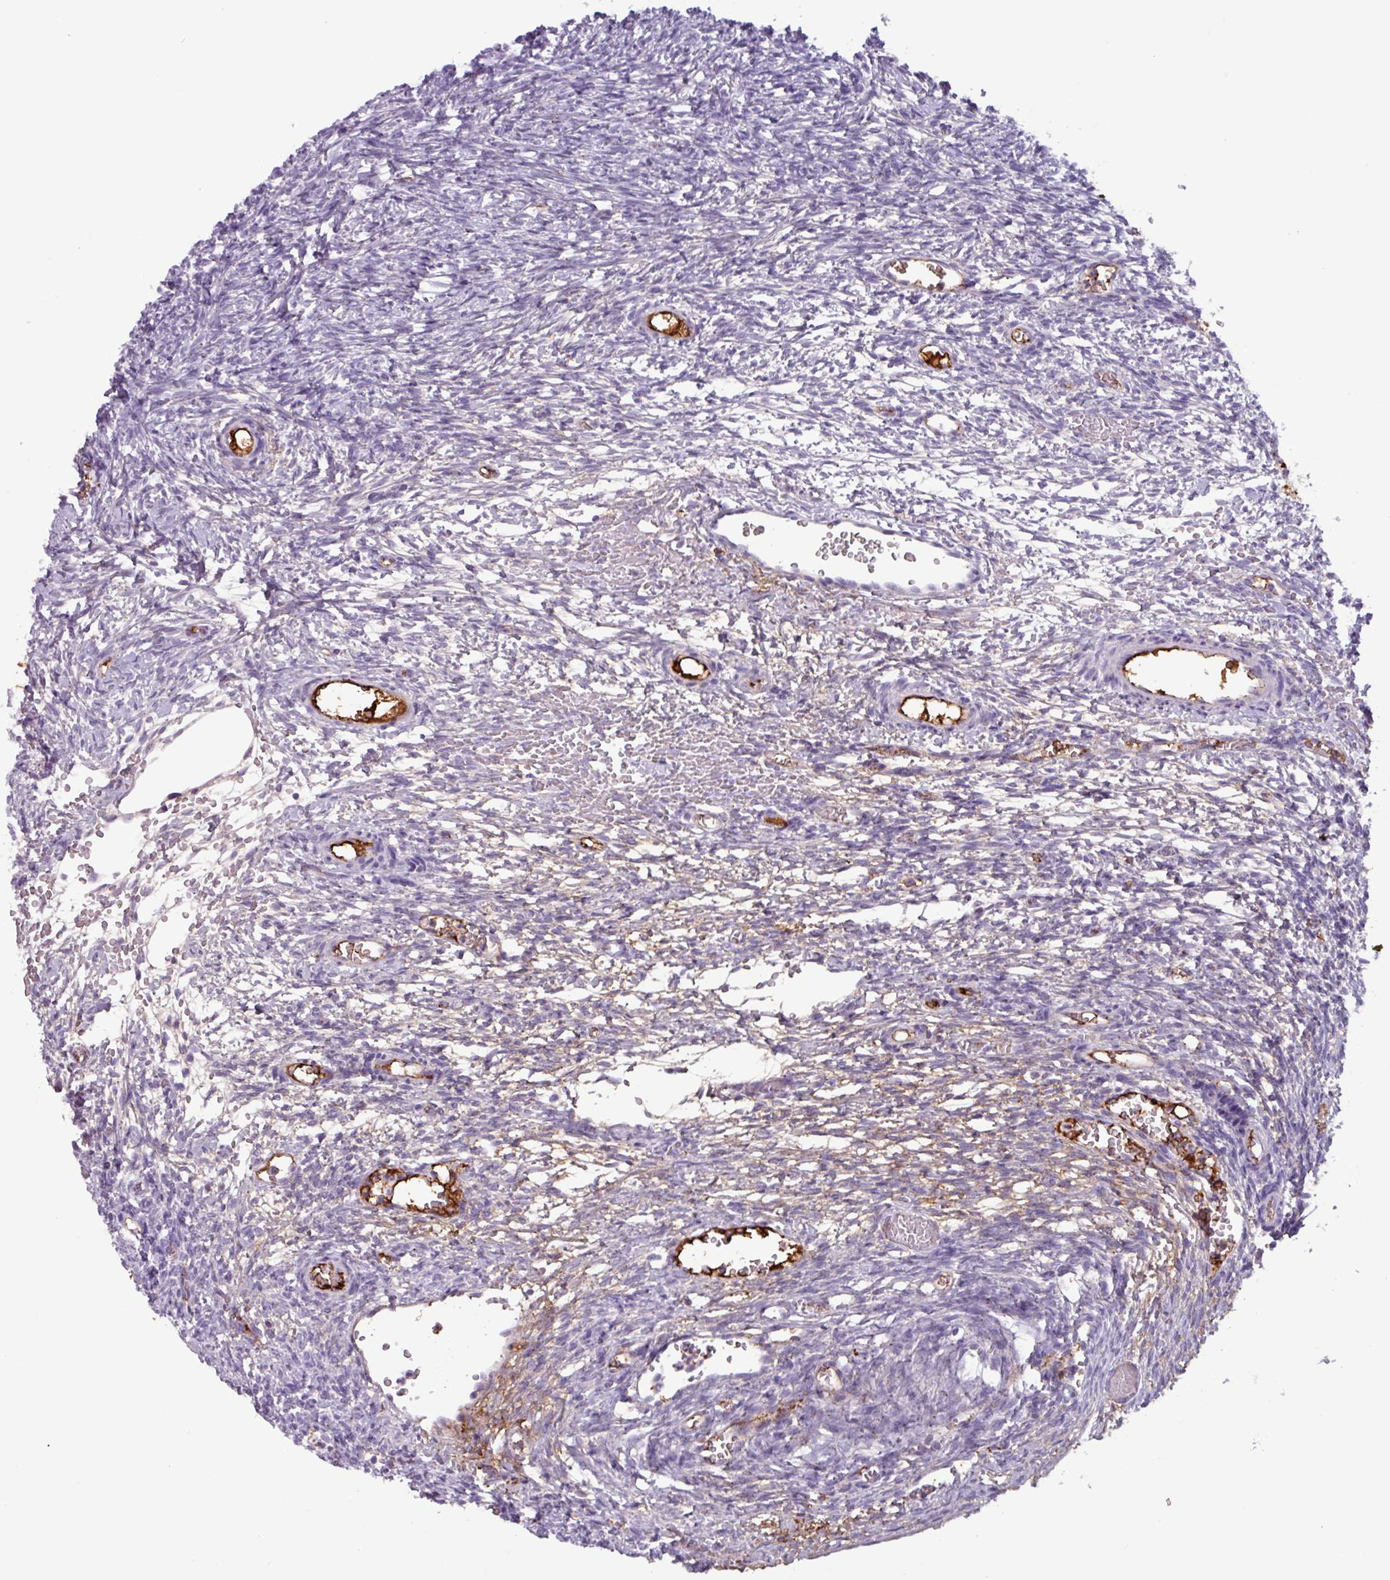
{"staining": {"intensity": "negative", "quantity": "none", "location": "none"}, "tissue": "ovary", "cell_type": "Ovarian stroma cells", "image_type": "normal", "snomed": [{"axis": "morphology", "description": "Normal tissue, NOS"}, {"axis": "topography", "description": "Ovary"}], "caption": "Ovary was stained to show a protein in brown. There is no significant positivity in ovarian stroma cells. (DAB (3,3'-diaminobenzidine) IHC visualized using brightfield microscopy, high magnification).", "gene": "PLIN2", "patient": {"sex": "female", "age": 39}}